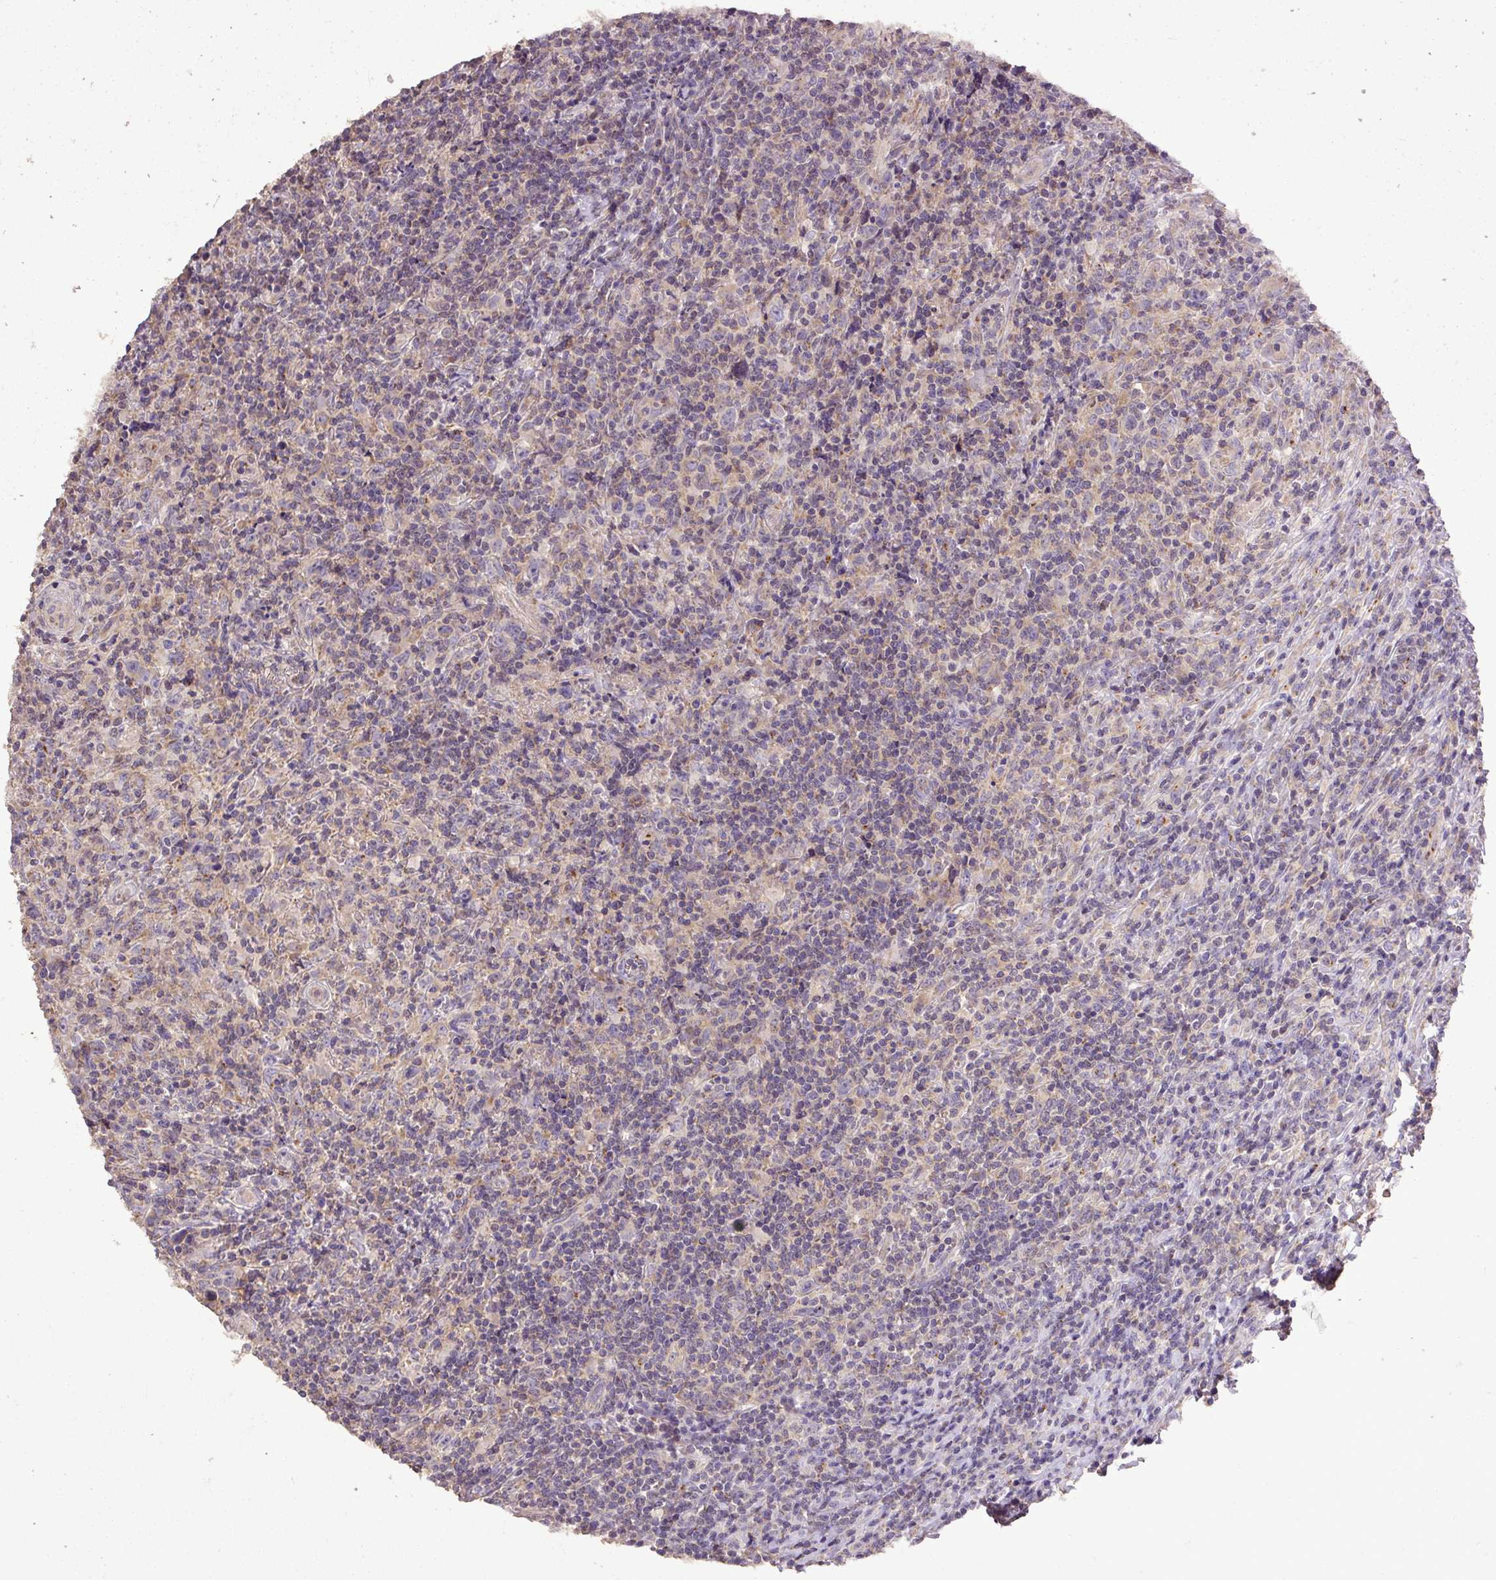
{"staining": {"intensity": "negative", "quantity": "none", "location": "none"}, "tissue": "lymphoma", "cell_type": "Tumor cells", "image_type": "cancer", "snomed": [{"axis": "morphology", "description": "Hodgkin's disease, NOS"}, {"axis": "topography", "description": "Lymph node"}], "caption": "This is a micrograph of immunohistochemistry (IHC) staining of Hodgkin's disease, which shows no positivity in tumor cells. Brightfield microscopy of immunohistochemistry (IHC) stained with DAB (3,3'-diaminobenzidine) (brown) and hematoxylin (blue), captured at high magnification.", "gene": "ABR", "patient": {"sex": "female", "age": 18}}